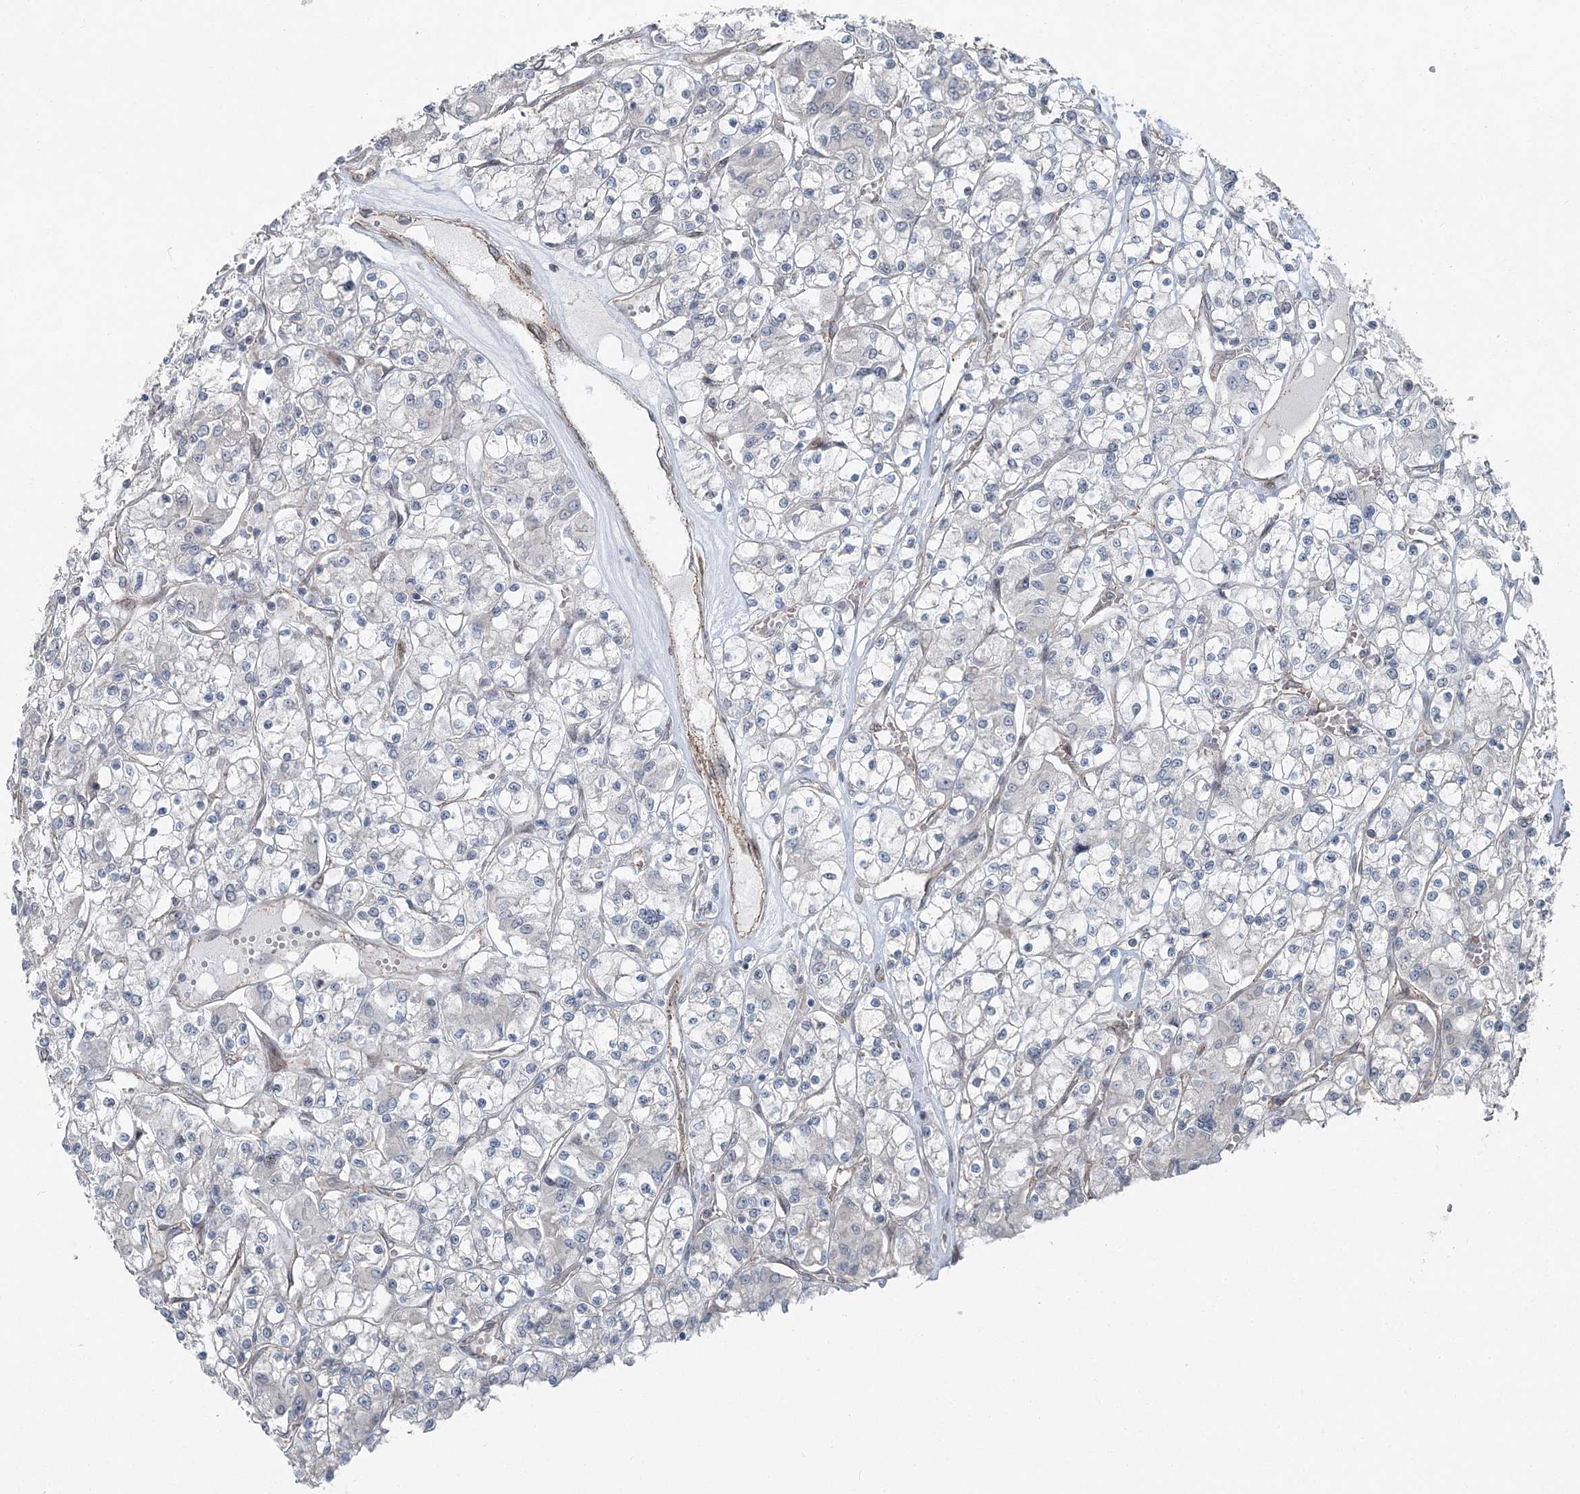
{"staining": {"intensity": "negative", "quantity": "none", "location": "none"}, "tissue": "renal cancer", "cell_type": "Tumor cells", "image_type": "cancer", "snomed": [{"axis": "morphology", "description": "Adenocarcinoma, NOS"}, {"axis": "topography", "description": "Kidney"}], "caption": "Human adenocarcinoma (renal) stained for a protein using immunohistochemistry (IHC) demonstrates no positivity in tumor cells.", "gene": "FBXL17", "patient": {"sex": "female", "age": 59}}